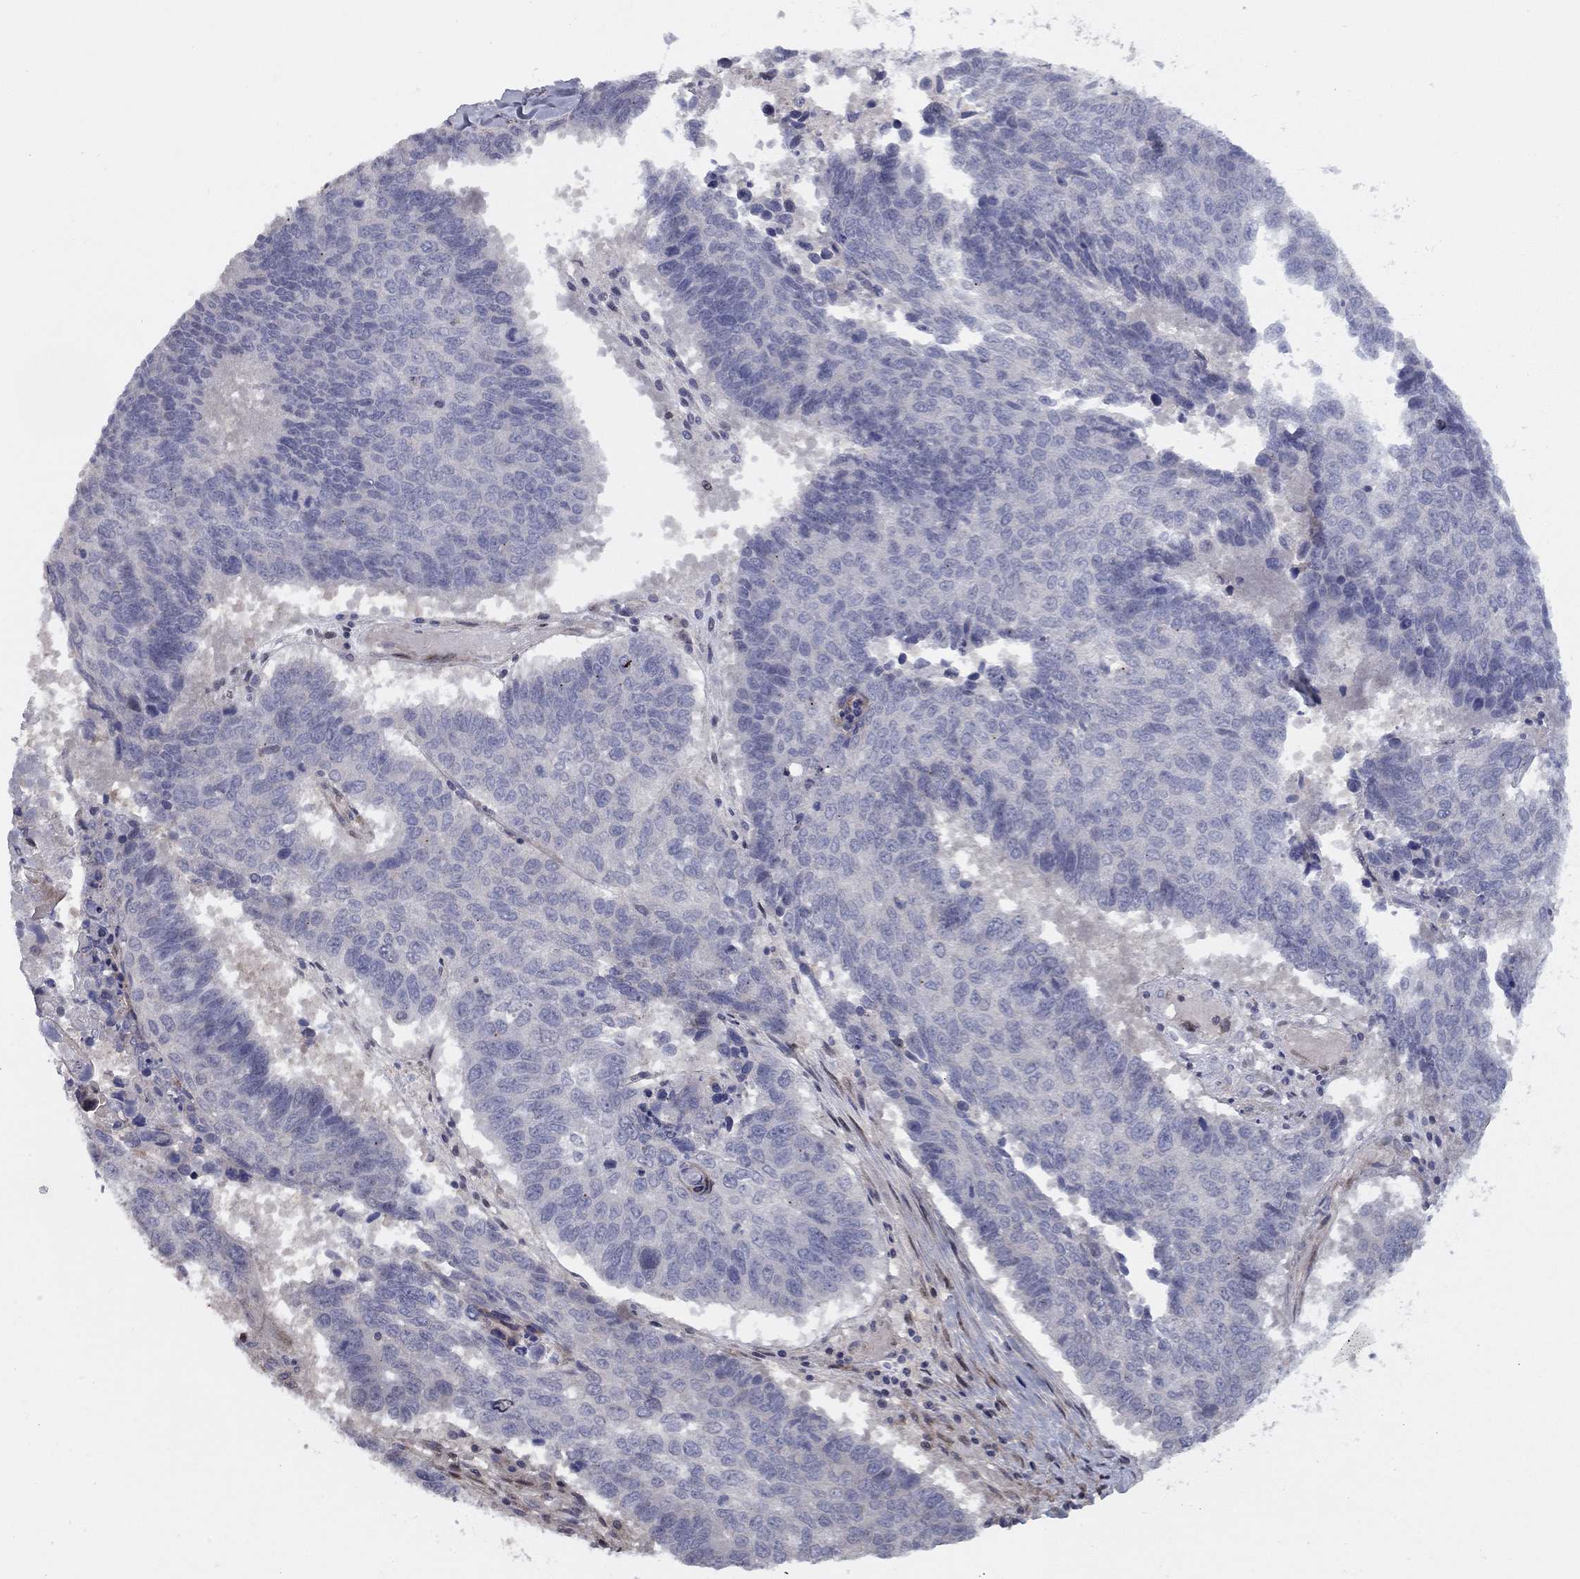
{"staining": {"intensity": "negative", "quantity": "none", "location": "none"}, "tissue": "lung cancer", "cell_type": "Tumor cells", "image_type": "cancer", "snomed": [{"axis": "morphology", "description": "Squamous cell carcinoma, NOS"}, {"axis": "topography", "description": "Lung"}], "caption": "IHC image of human lung squamous cell carcinoma stained for a protein (brown), which reveals no expression in tumor cells. The staining was performed using DAB to visualize the protein expression in brown, while the nuclei were stained in blue with hematoxylin (Magnification: 20x).", "gene": "DUSP7", "patient": {"sex": "male", "age": 73}}